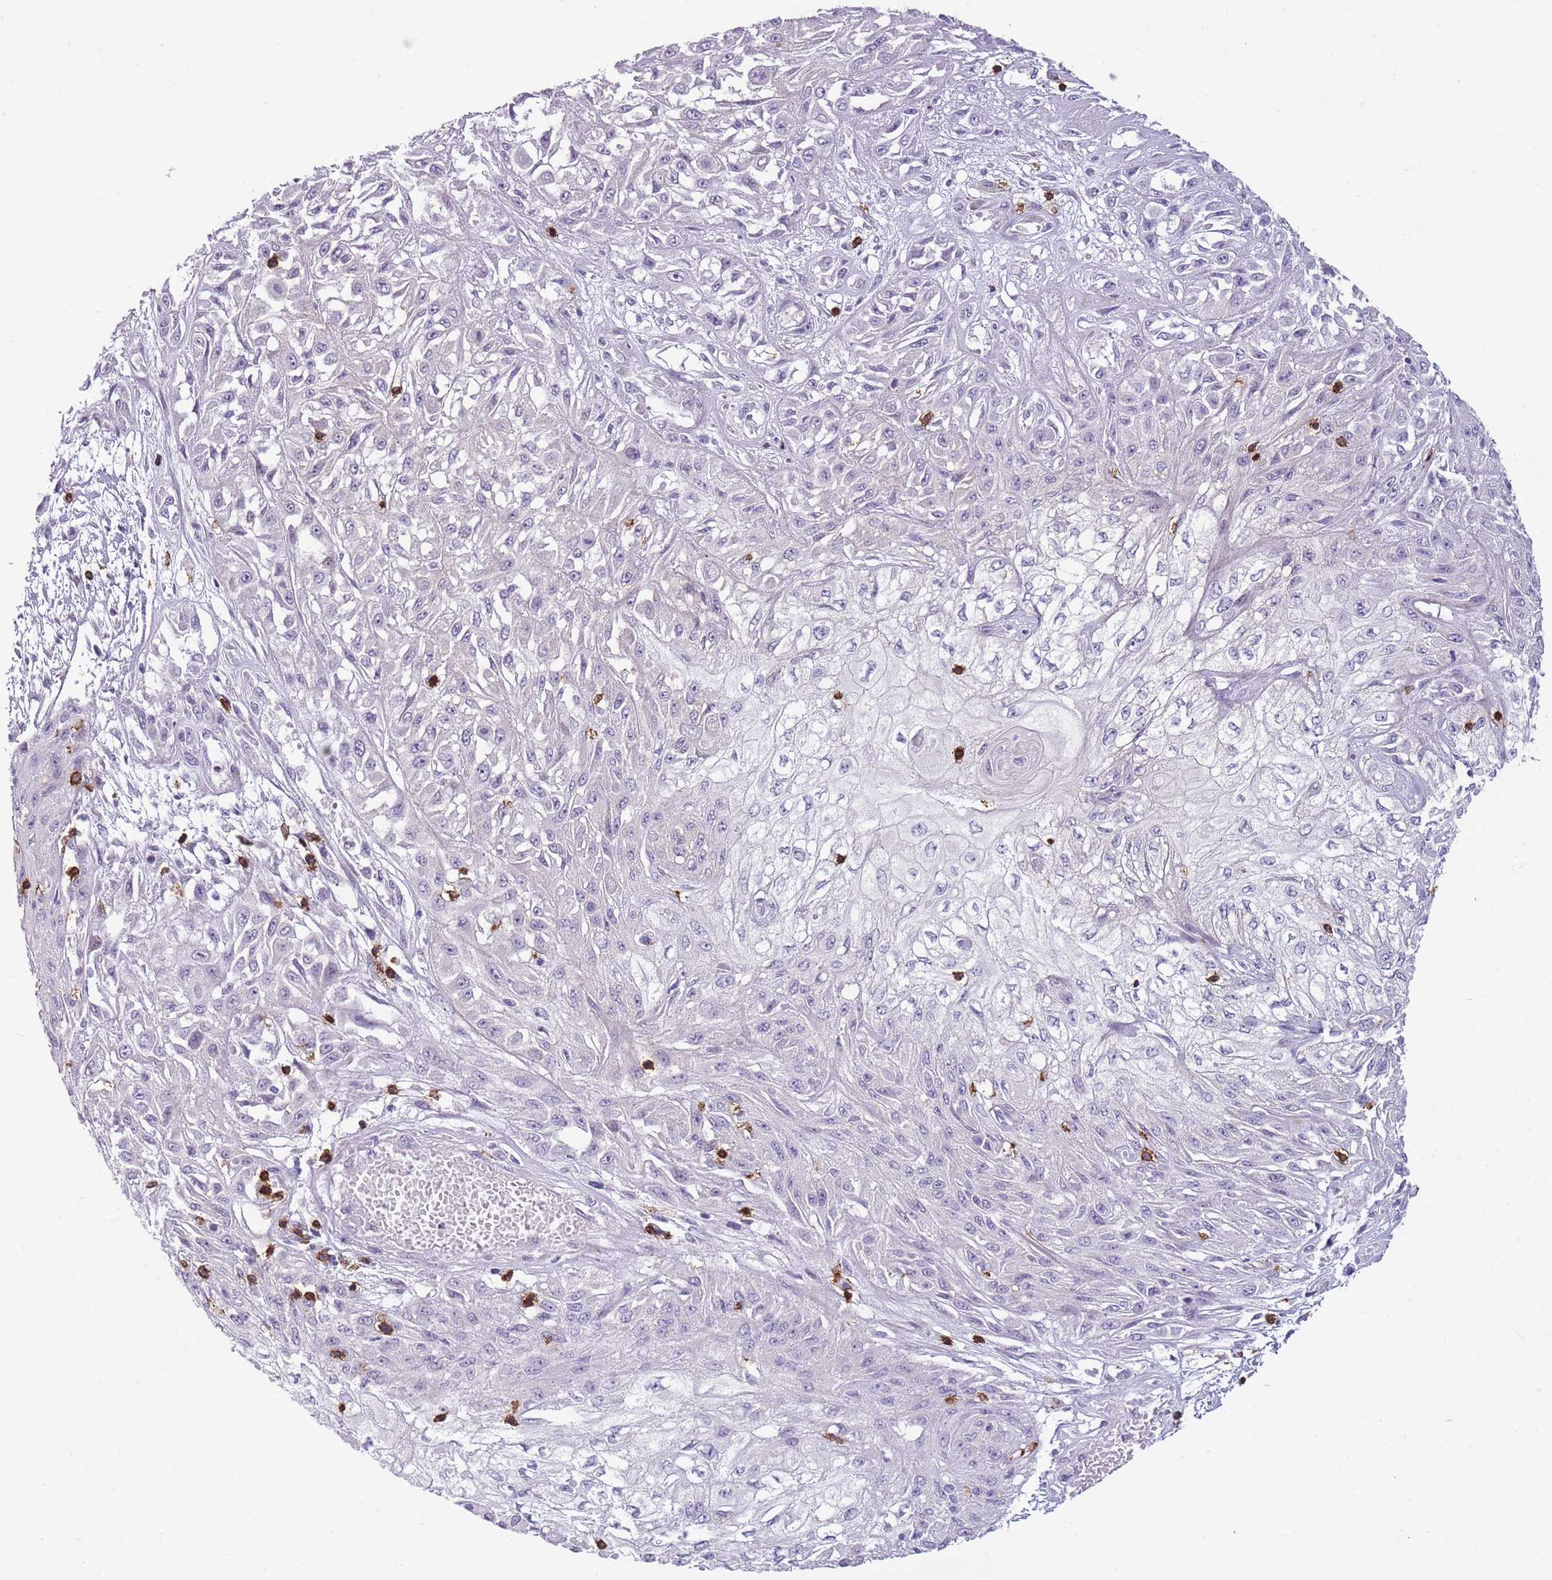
{"staining": {"intensity": "negative", "quantity": "none", "location": "none"}, "tissue": "skin cancer", "cell_type": "Tumor cells", "image_type": "cancer", "snomed": [{"axis": "morphology", "description": "Squamous cell carcinoma, NOS"}, {"axis": "morphology", "description": "Squamous cell carcinoma, metastatic, NOS"}, {"axis": "topography", "description": "Skin"}, {"axis": "topography", "description": "Lymph node"}], "caption": "Squamous cell carcinoma (skin) was stained to show a protein in brown. There is no significant expression in tumor cells. The staining is performed using DAB brown chromogen with nuclei counter-stained in using hematoxylin.", "gene": "ZNF583", "patient": {"sex": "male", "age": 75}}